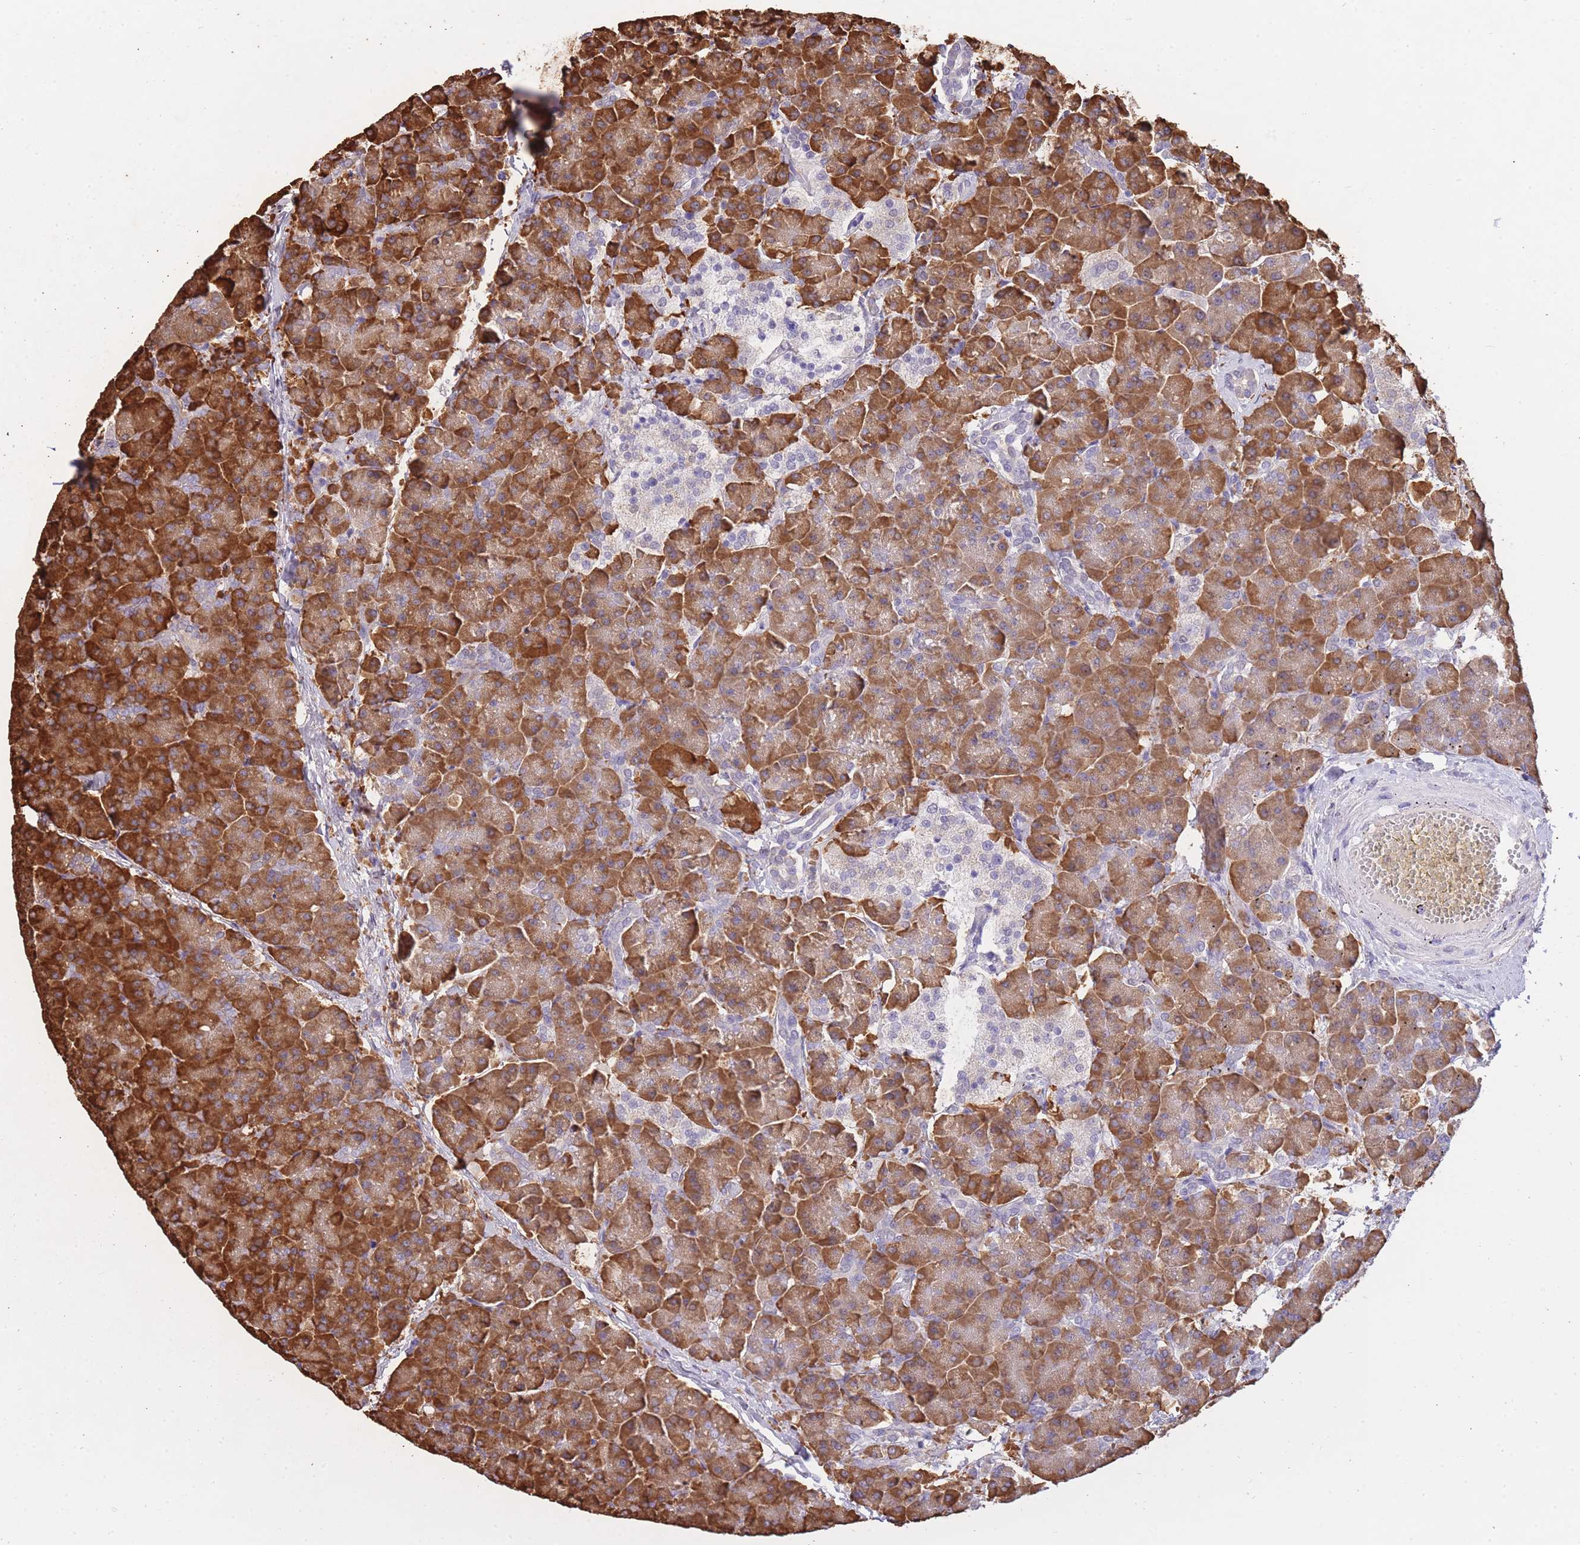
{"staining": {"intensity": "strong", "quantity": ">75%", "location": "cytoplasmic/membranous"}, "tissue": "pancreas", "cell_type": "Exocrine glandular cells", "image_type": "normal", "snomed": [{"axis": "morphology", "description": "Normal tissue, NOS"}, {"axis": "topography", "description": "Pancreas"}, {"axis": "topography", "description": "Peripheral nerve tissue"}], "caption": "Immunohistochemical staining of unremarkable human pancreas shows high levels of strong cytoplasmic/membranous staining in about >75% of exocrine glandular cells.", "gene": "FRAT2", "patient": {"sex": "male", "age": 54}}